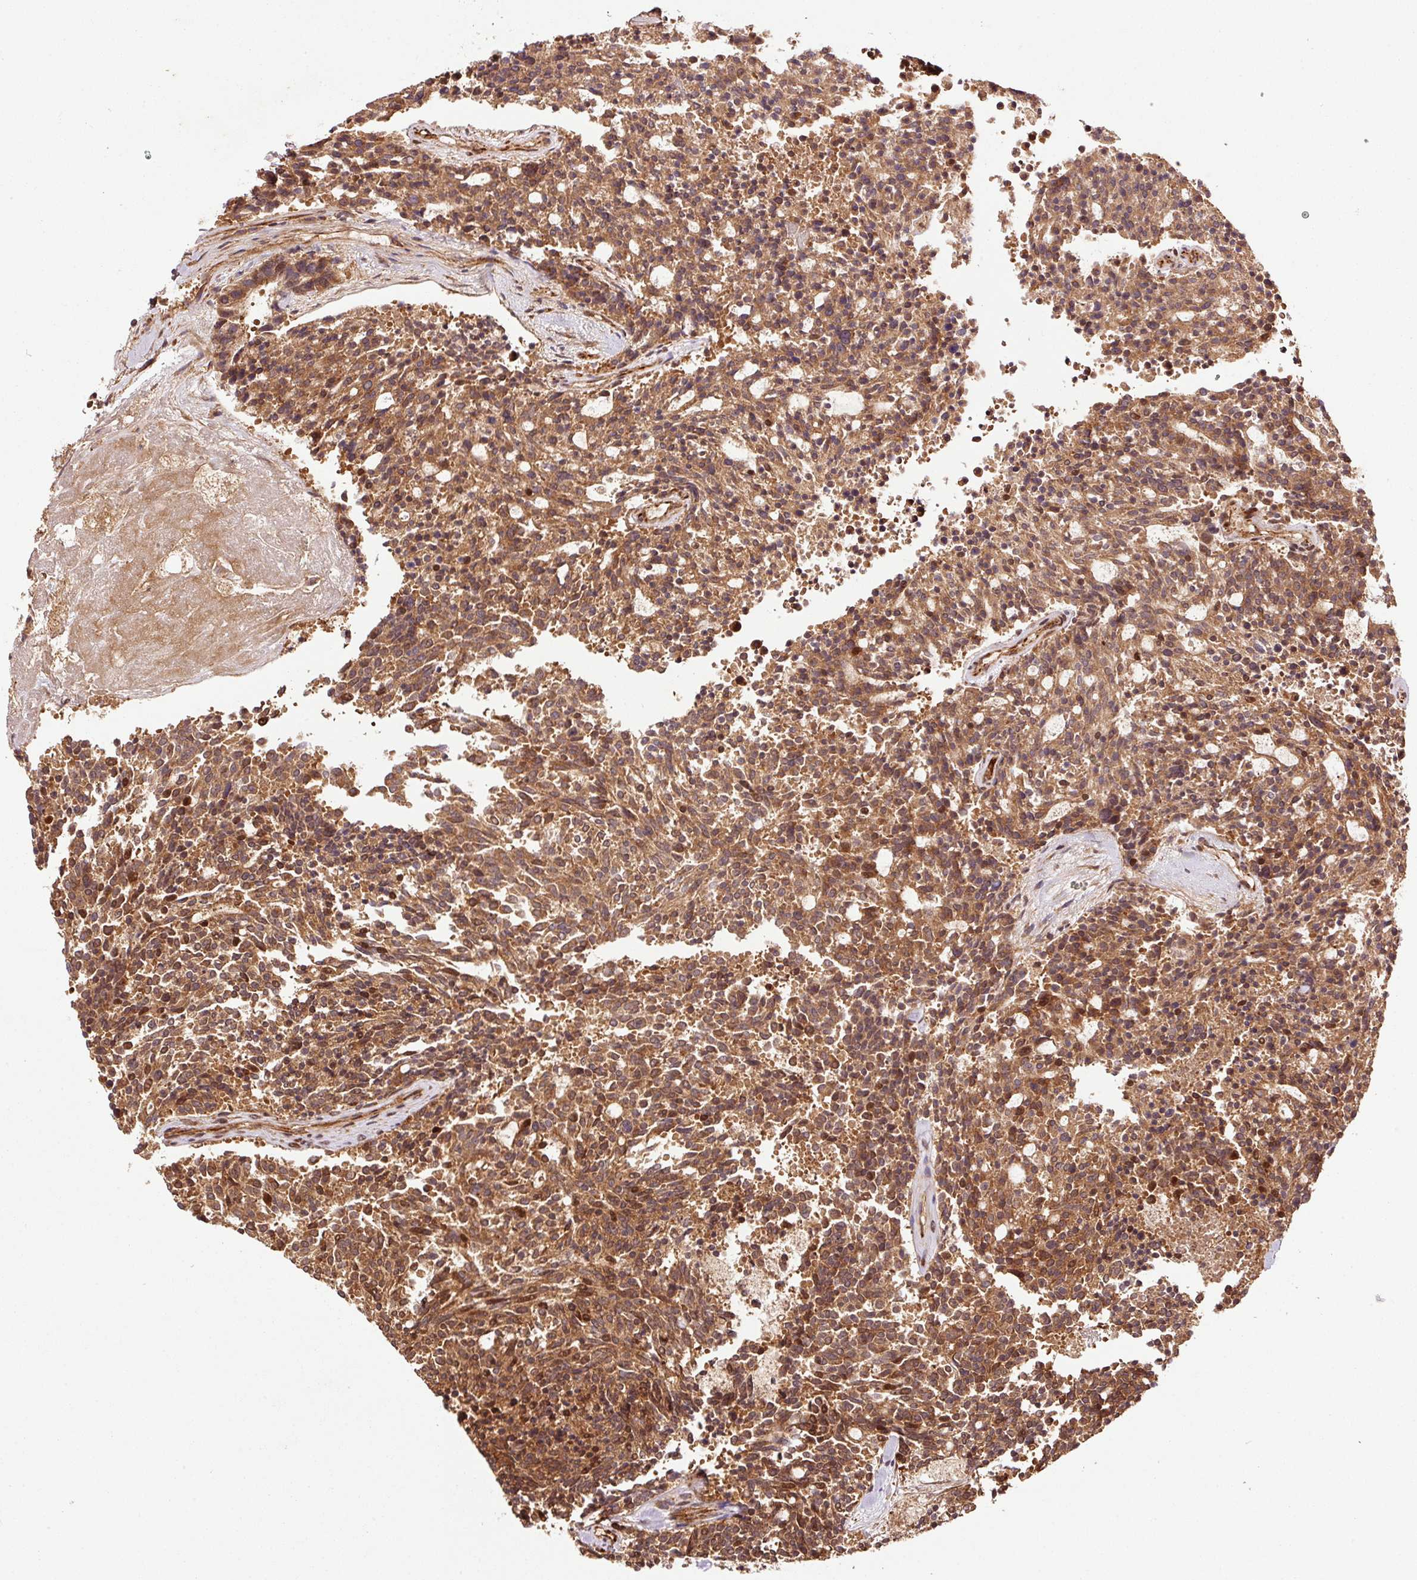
{"staining": {"intensity": "strong", "quantity": ">75%", "location": "cytoplasmic/membranous"}, "tissue": "carcinoid", "cell_type": "Tumor cells", "image_type": "cancer", "snomed": [{"axis": "morphology", "description": "Carcinoid, malignant, NOS"}, {"axis": "topography", "description": "Pancreas"}], "caption": "This is a histology image of IHC staining of carcinoid (malignant), which shows strong staining in the cytoplasmic/membranous of tumor cells.", "gene": "OXER1", "patient": {"sex": "female", "age": 54}}